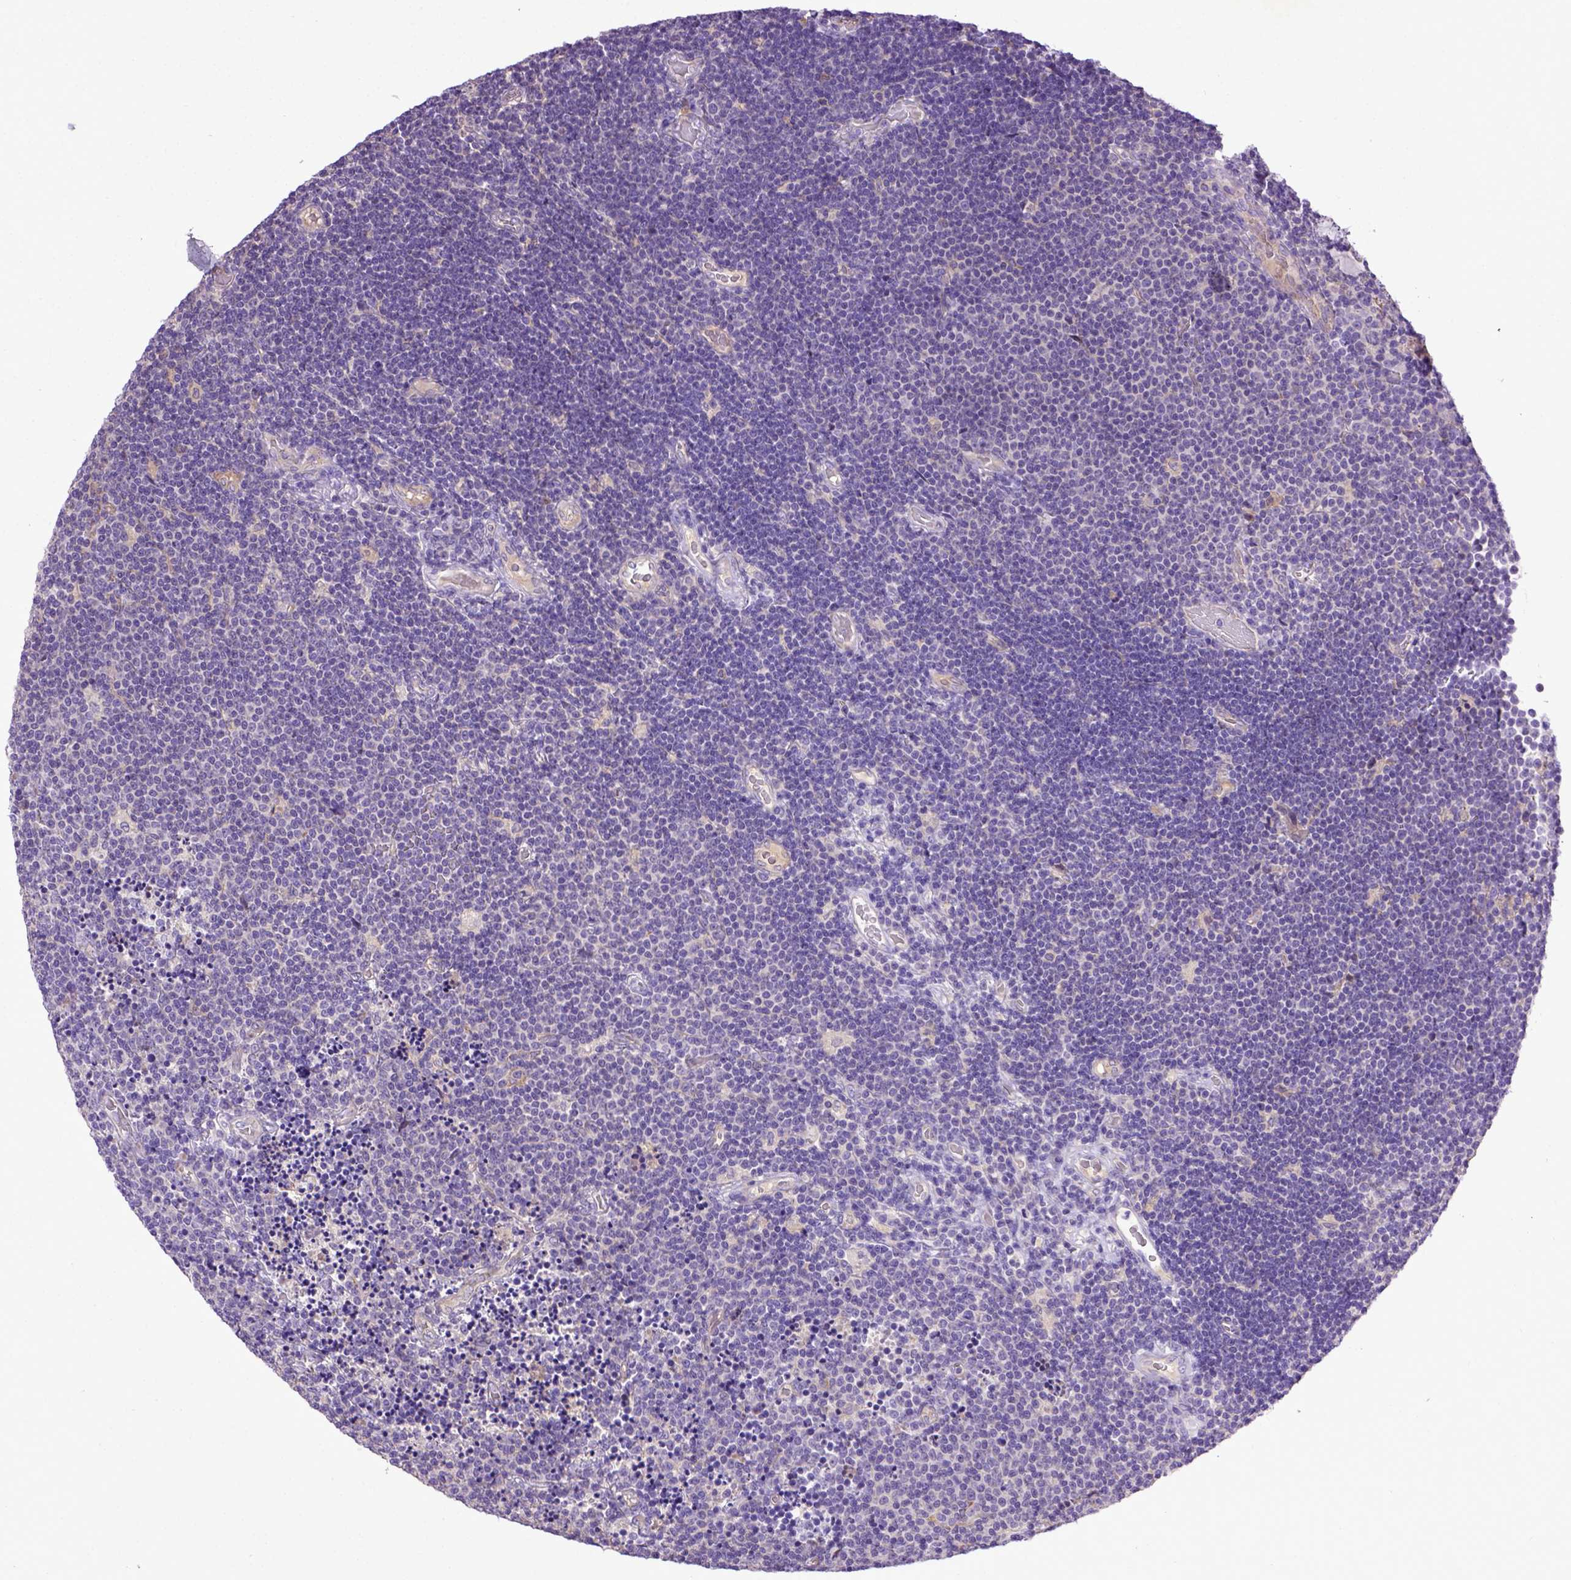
{"staining": {"intensity": "negative", "quantity": "none", "location": "none"}, "tissue": "lymphoma", "cell_type": "Tumor cells", "image_type": "cancer", "snomed": [{"axis": "morphology", "description": "Malignant lymphoma, non-Hodgkin's type, Low grade"}, {"axis": "topography", "description": "Brain"}], "caption": "Histopathology image shows no significant protein staining in tumor cells of low-grade malignant lymphoma, non-Hodgkin's type.", "gene": "DEPDC1B", "patient": {"sex": "female", "age": 66}}